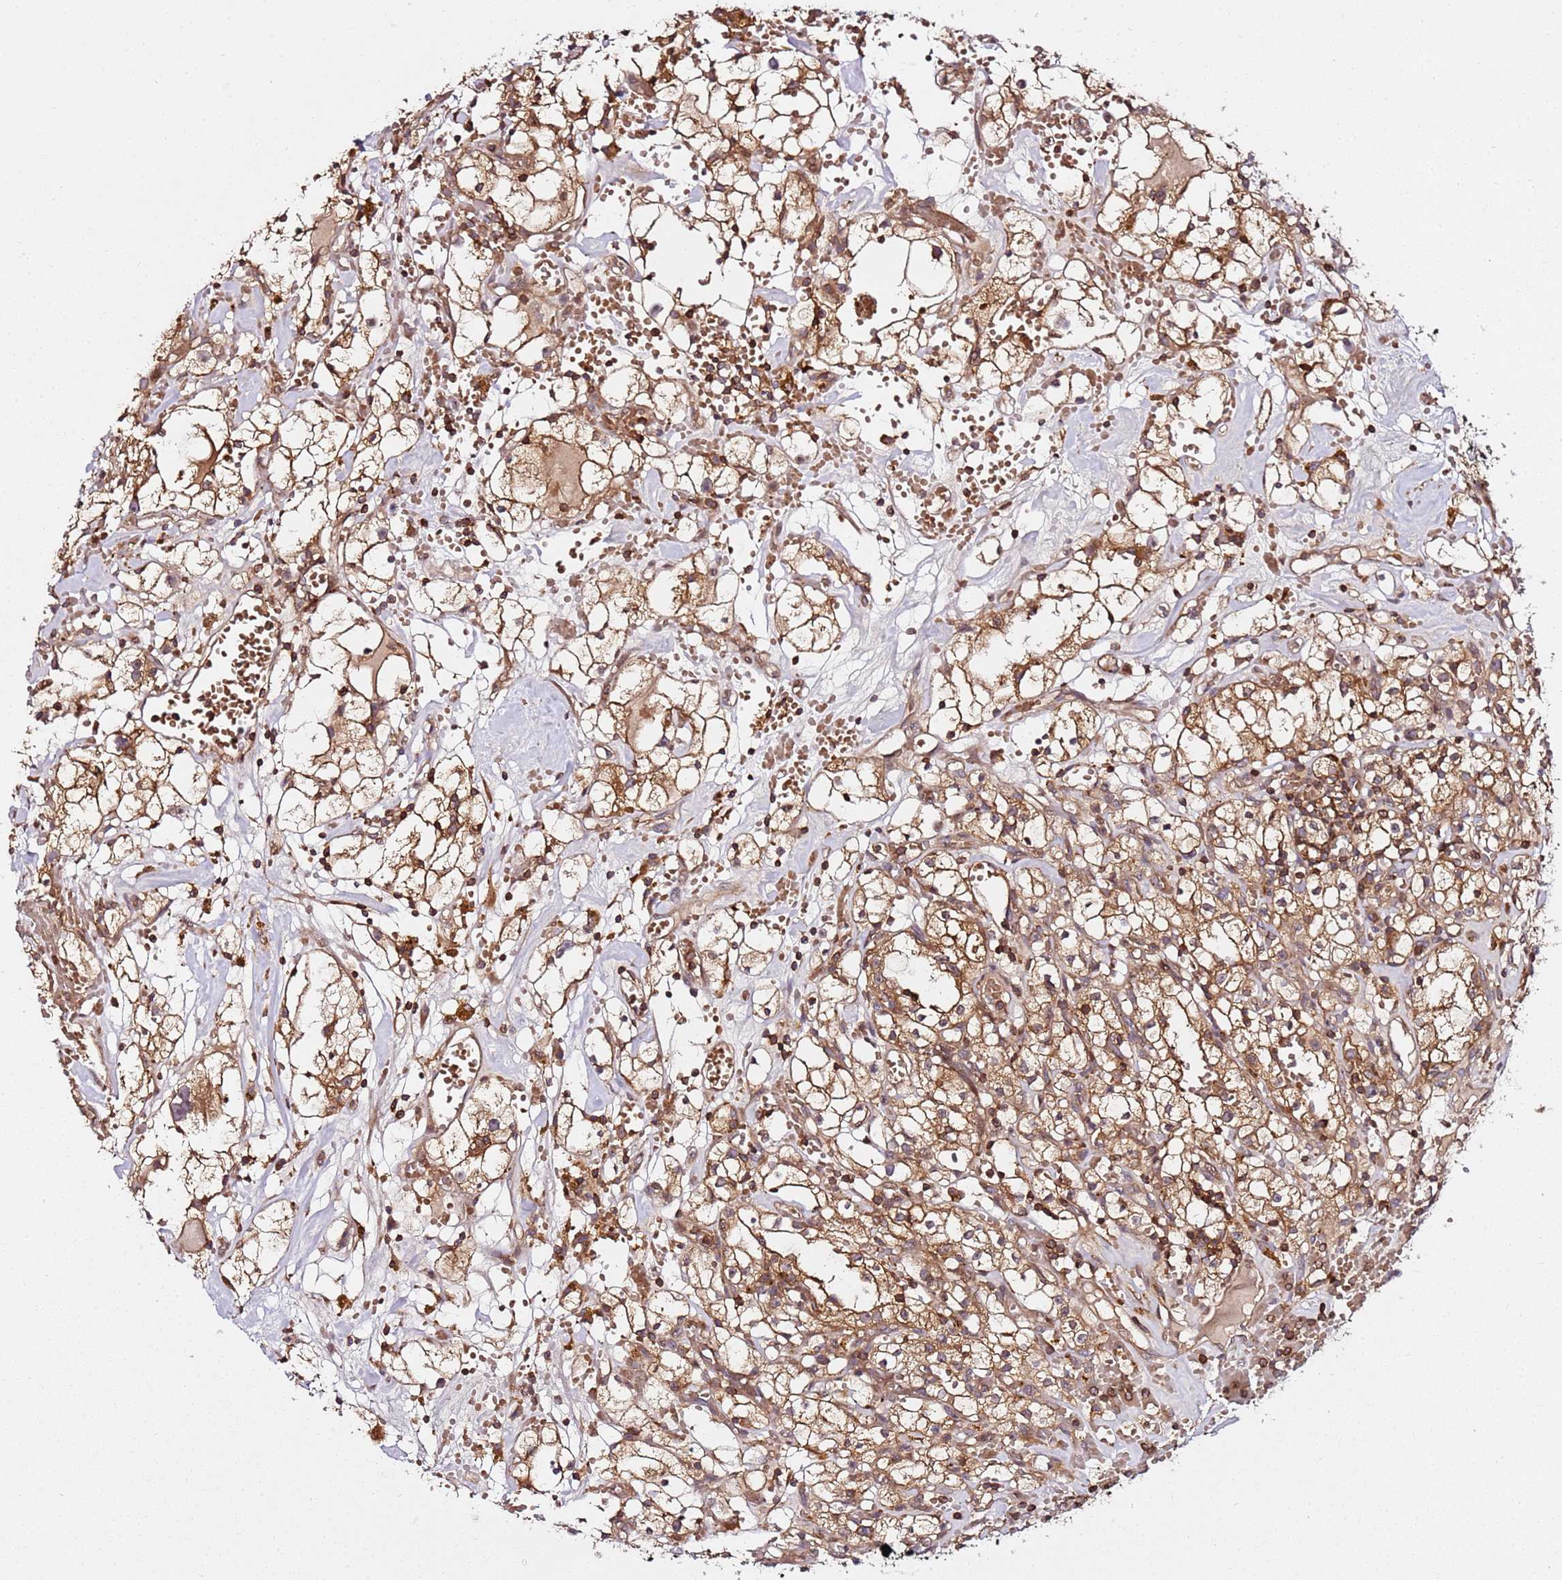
{"staining": {"intensity": "moderate", "quantity": ">75%", "location": "cytoplasmic/membranous"}, "tissue": "renal cancer", "cell_type": "Tumor cells", "image_type": "cancer", "snomed": [{"axis": "morphology", "description": "Adenocarcinoma, NOS"}, {"axis": "topography", "description": "Kidney"}], "caption": "This micrograph demonstrates IHC staining of renal cancer, with medium moderate cytoplasmic/membranous expression in about >75% of tumor cells.", "gene": "PRMT7", "patient": {"sex": "male", "age": 56}}